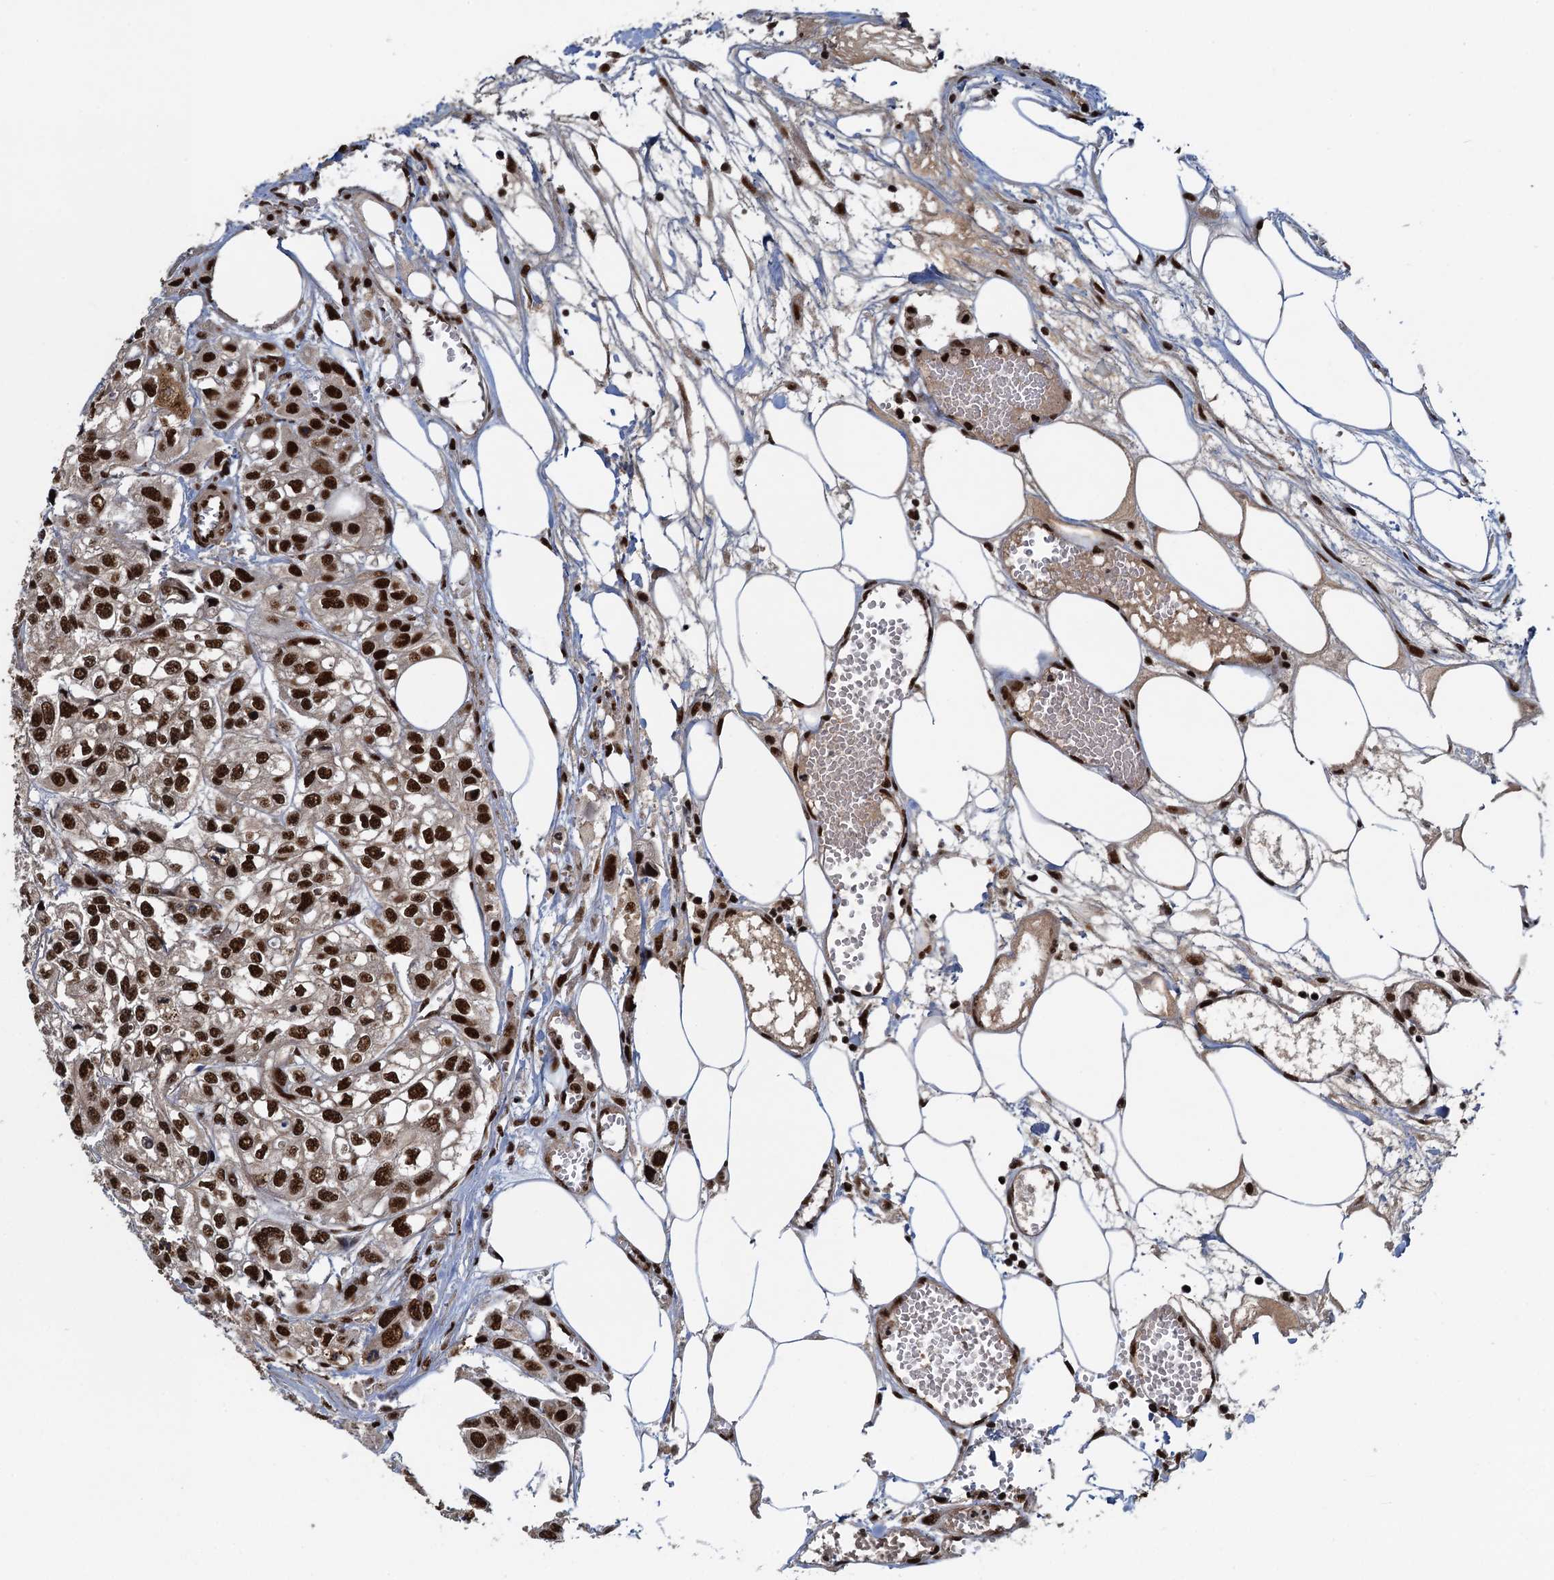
{"staining": {"intensity": "strong", "quantity": ">75%", "location": "nuclear"}, "tissue": "urothelial cancer", "cell_type": "Tumor cells", "image_type": "cancer", "snomed": [{"axis": "morphology", "description": "Urothelial carcinoma, High grade"}, {"axis": "topography", "description": "Urinary bladder"}], "caption": "A photomicrograph of human urothelial cancer stained for a protein demonstrates strong nuclear brown staining in tumor cells. (IHC, brightfield microscopy, high magnification).", "gene": "ZC3H18", "patient": {"sex": "male", "age": 67}}